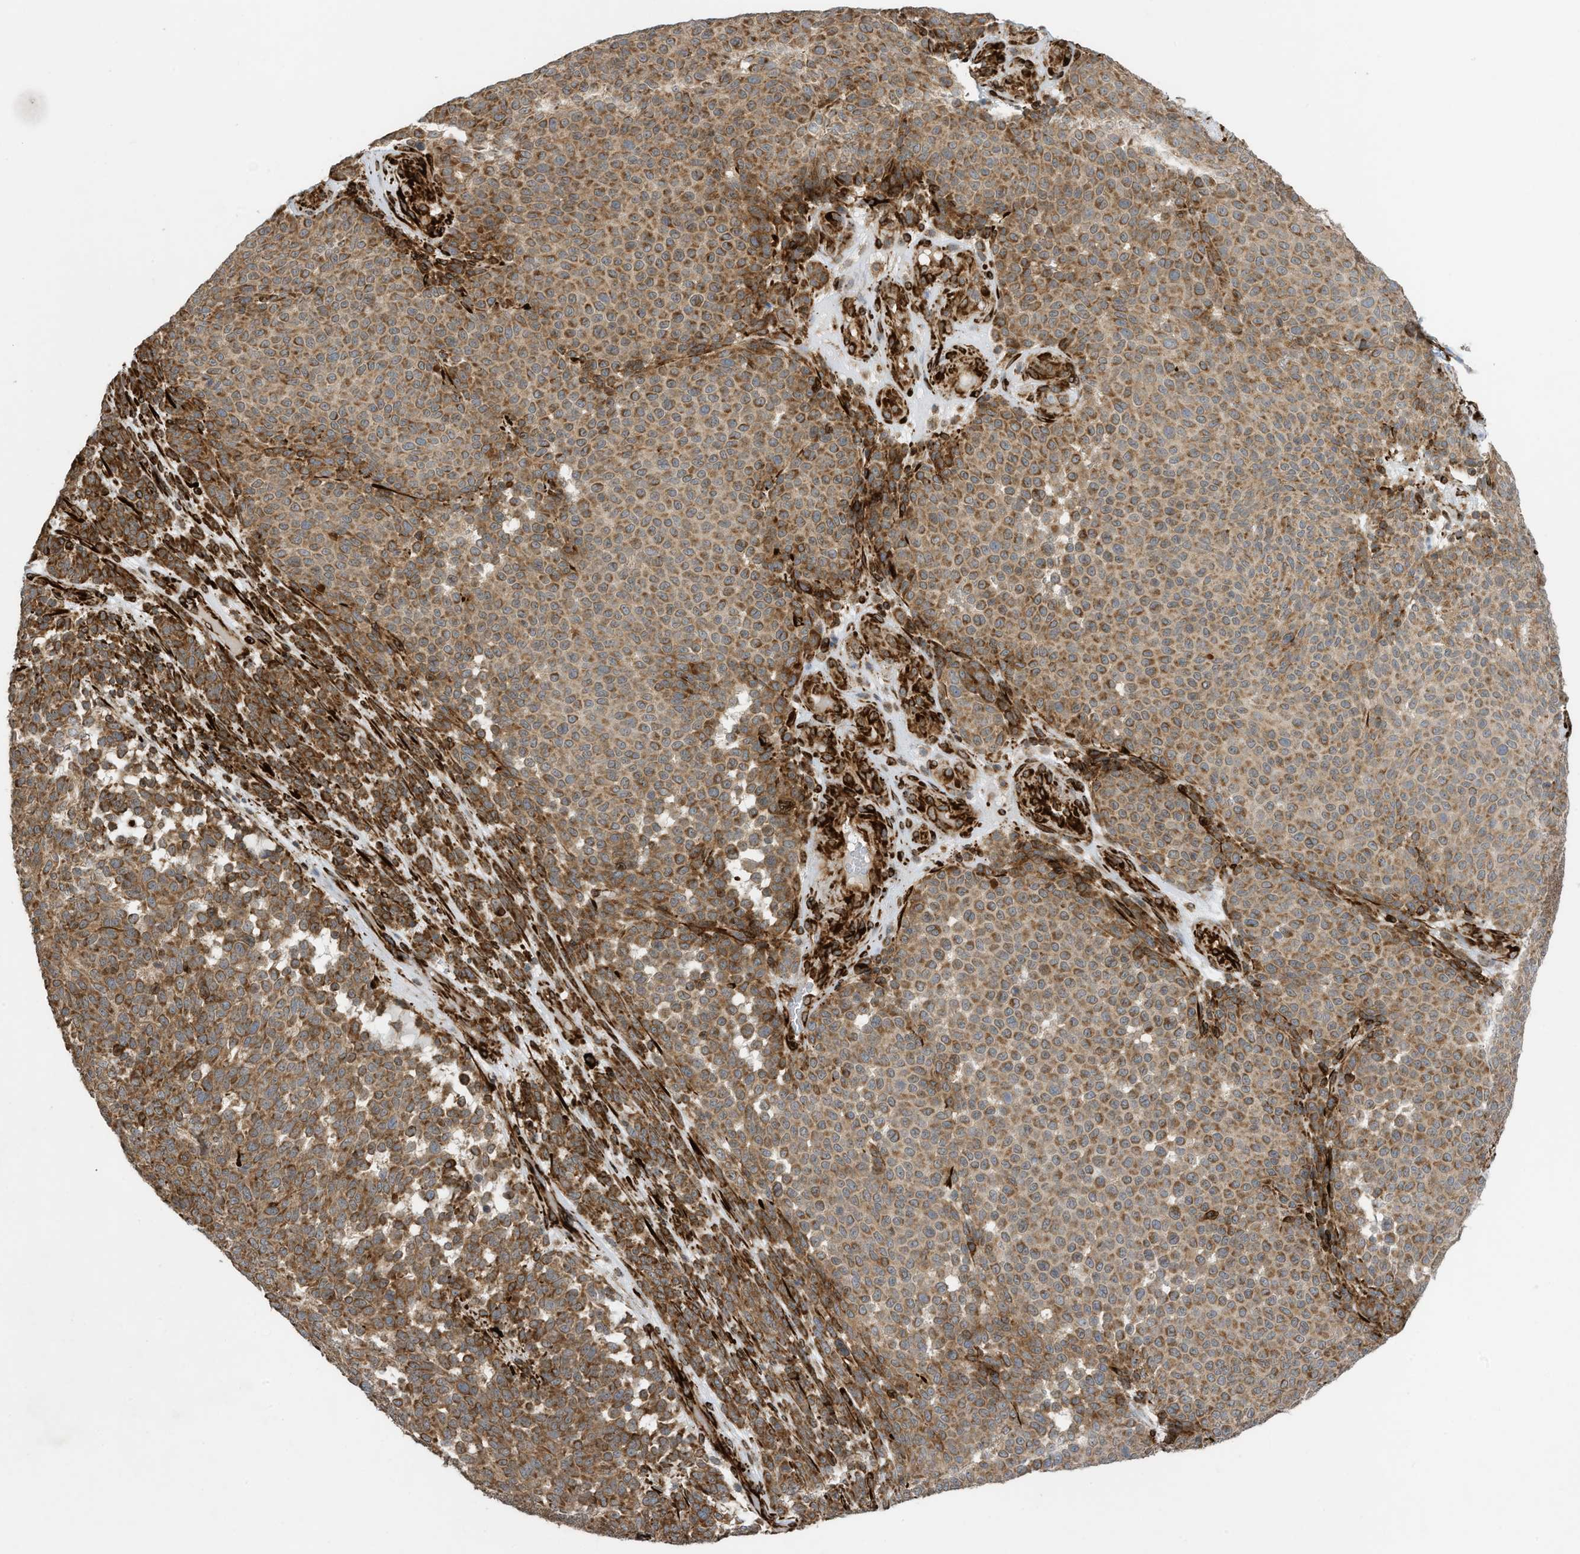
{"staining": {"intensity": "moderate", "quantity": ">75%", "location": "cytoplasmic/membranous"}, "tissue": "melanoma", "cell_type": "Tumor cells", "image_type": "cancer", "snomed": [{"axis": "morphology", "description": "Malignant melanoma, NOS"}, {"axis": "topography", "description": "Skin"}], "caption": "The micrograph exhibits staining of melanoma, revealing moderate cytoplasmic/membranous protein staining (brown color) within tumor cells.", "gene": "ZBTB45", "patient": {"sex": "male", "age": 49}}